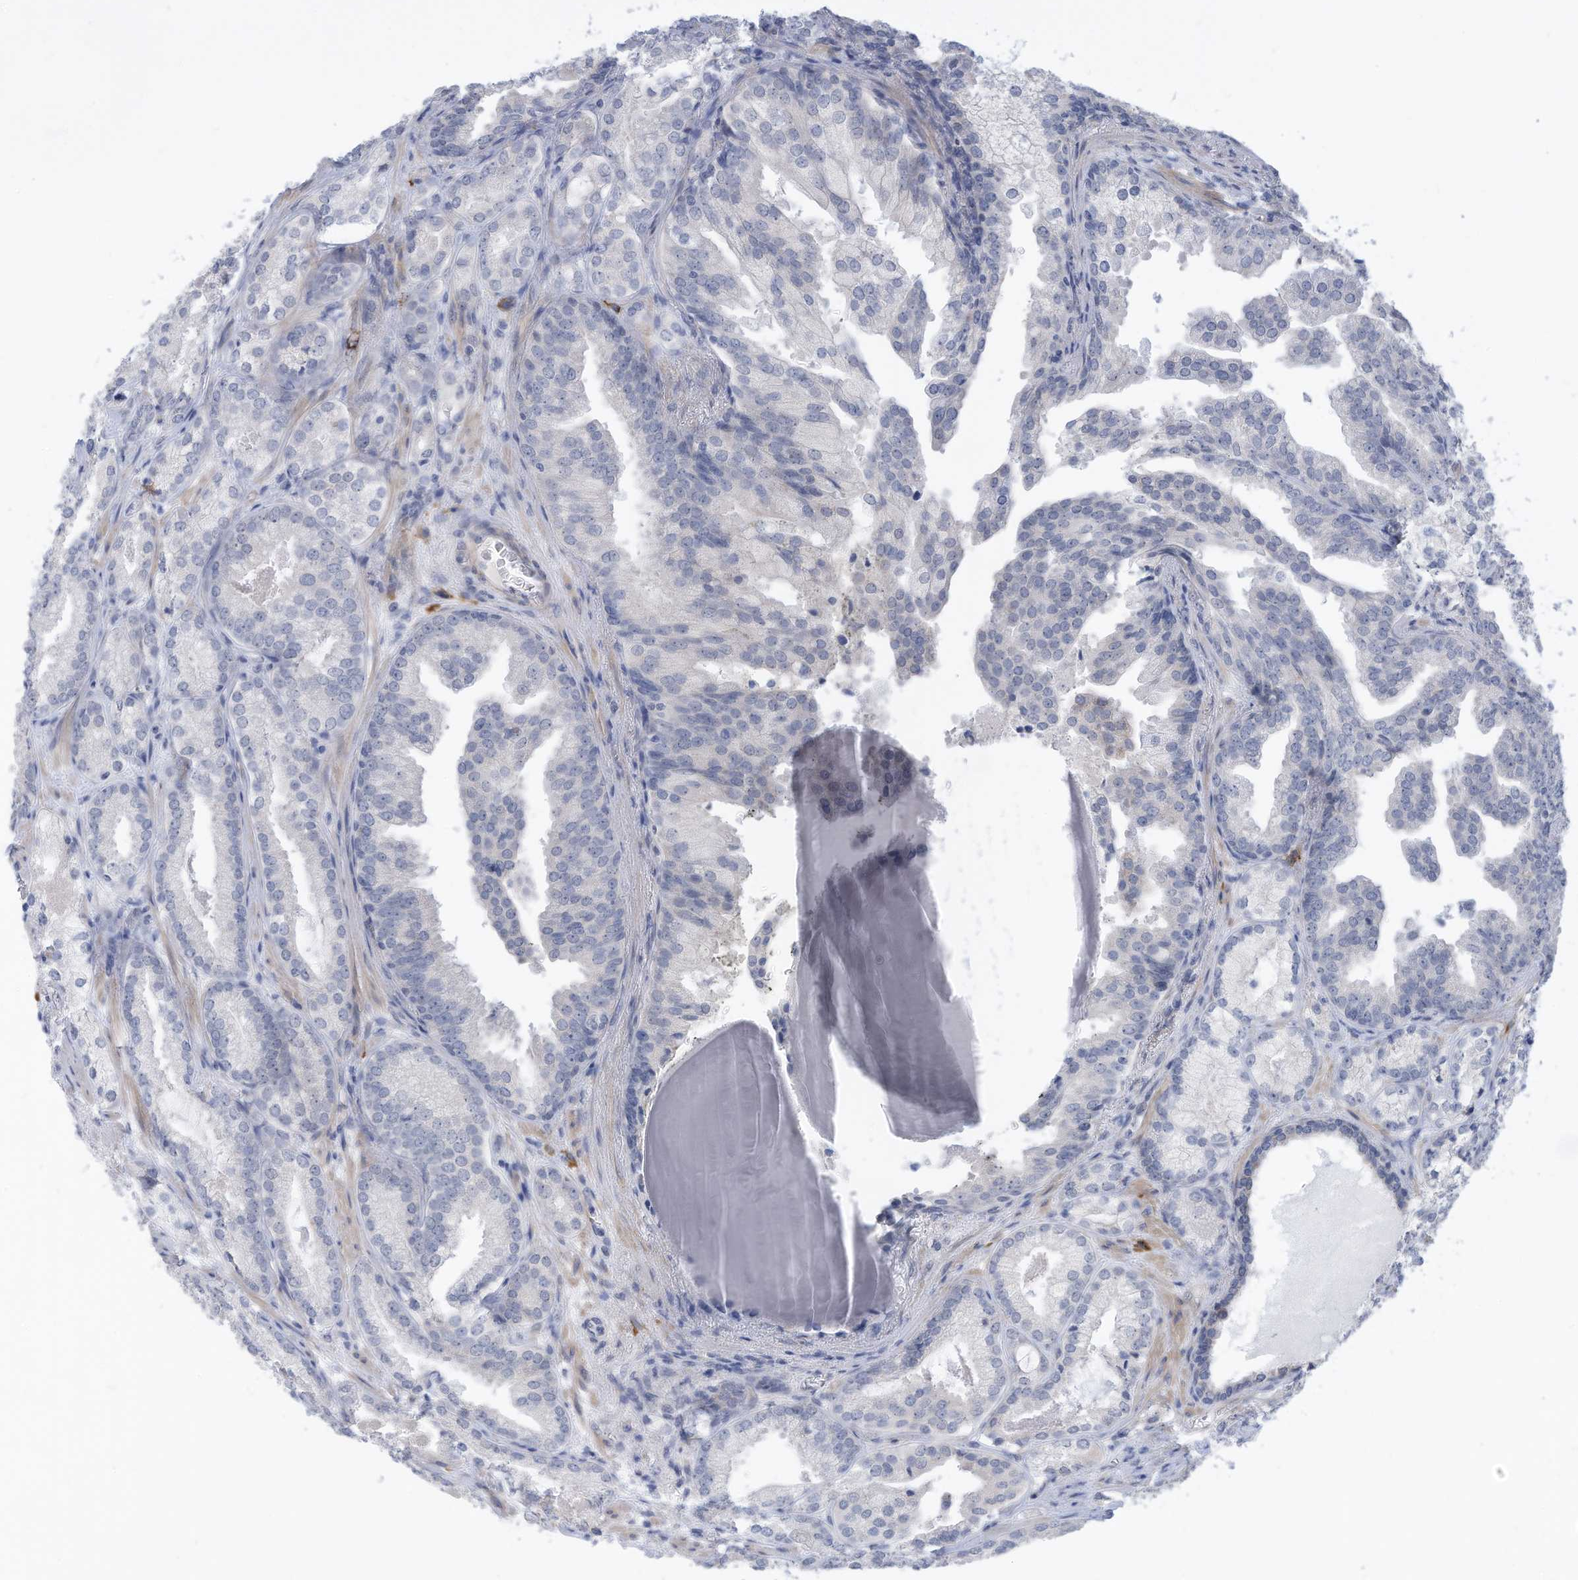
{"staining": {"intensity": "negative", "quantity": "none", "location": "none"}, "tissue": "prostate cancer", "cell_type": "Tumor cells", "image_type": "cancer", "snomed": [{"axis": "morphology", "description": "Normal morphology"}, {"axis": "morphology", "description": "Adenocarcinoma, Low grade"}, {"axis": "topography", "description": "Prostate"}], "caption": "The micrograph shows no staining of tumor cells in prostate low-grade adenocarcinoma.", "gene": "ZNF292", "patient": {"sex": "male", "age": 72}}